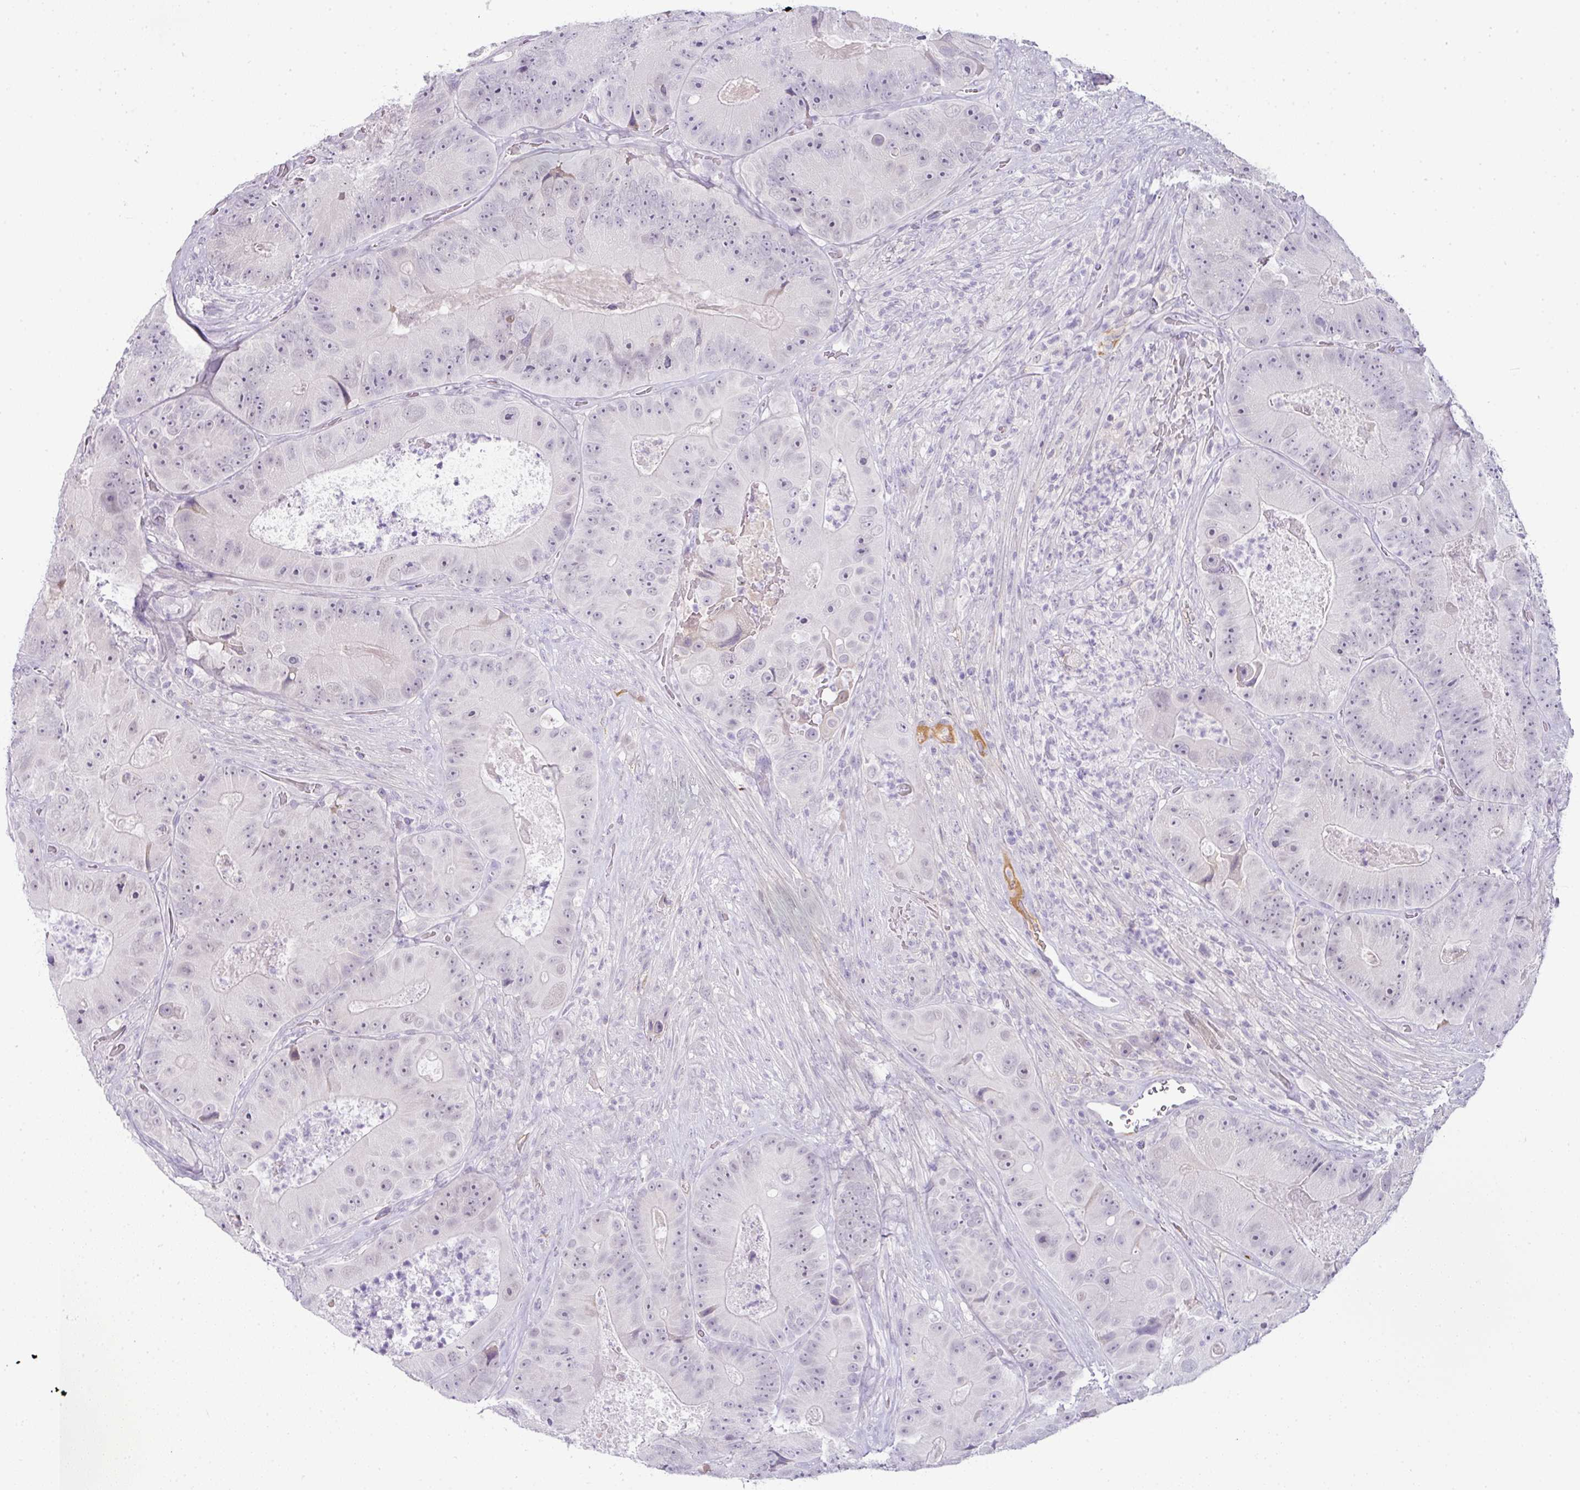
{"staining": {"intensity": "negative", "quantity": "none", "location": "none"}, "tissue": "colorectal cancer", "cell_type": "Tumor cells", "image_type": "cancer", "snomed": [{"axis": "morphology", "description": "Adenocarcinoma, NOS"}, {"axis": "topography", "description": "Colon"}], "caption": "Immunohistochemical staining of human colorectal cancer (adenocarcinoma) exhibits no significant positivity in tumor cells.", "gene": "FGF17", "patient": {"sex": "female", "age": 86}}